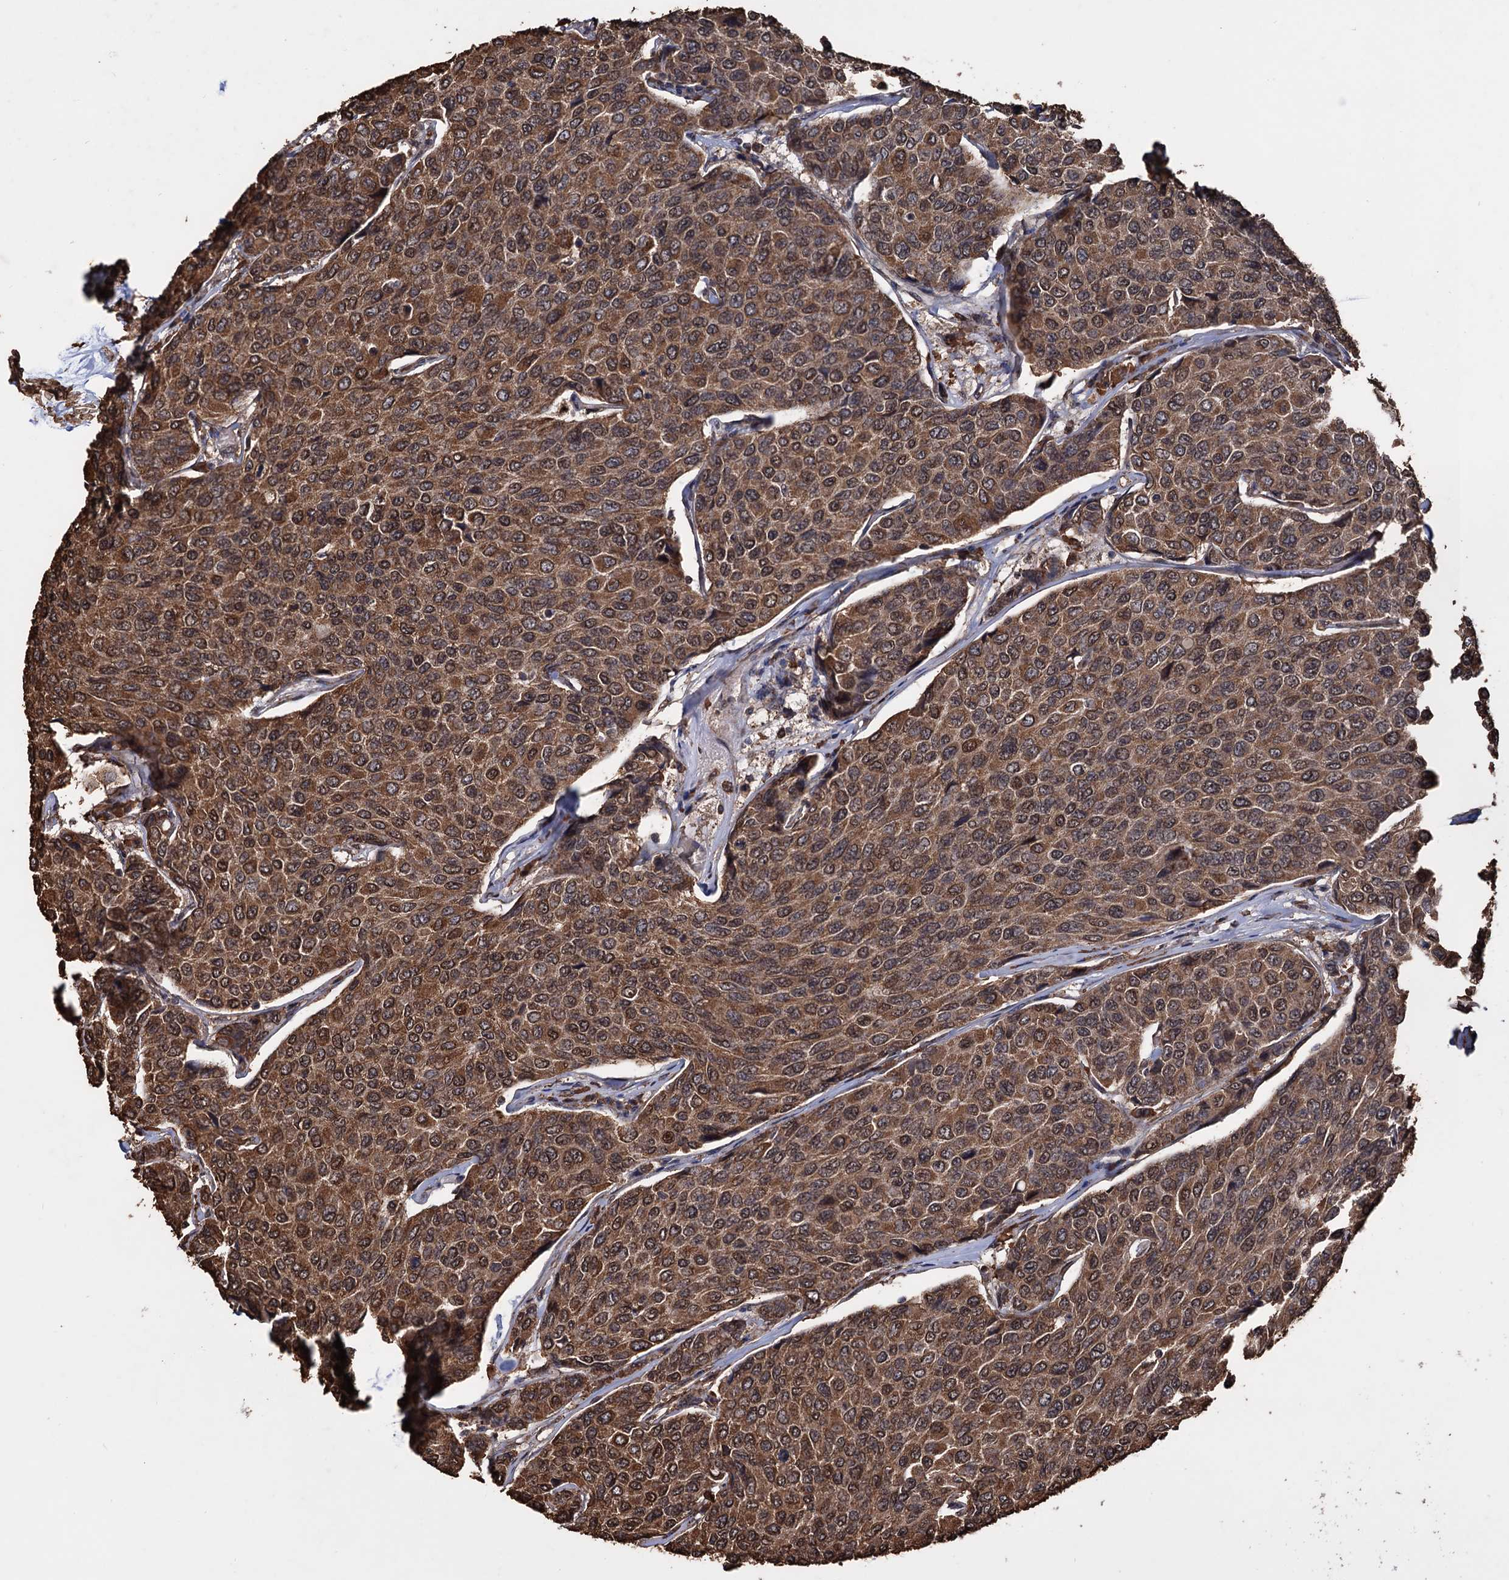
{"staining": {"intensity": "moderate", "quantity": ">75%", "location": "cytoplasmic/membranous,nuclear"}, "tissue": "breast cancer", "cell_type": "Tumor cells", "image_type": "cancer", "snomed": [{"axis": "morphology", "description": "Duct carcinoma"}, {"axis": "topography", "description": "Breast"}], "caption": "DAB (3,3'-diaminobenzidine) immunohistochemical staining of breast cancer (infiltrating ductal carcinoma) exhibits moderate cytoplasmic/membranous and nuclear protein staining in approximately >75% of tumor cells.", "gene": "TBC1D12", "patient": {"sex": "female", "age": 55}}